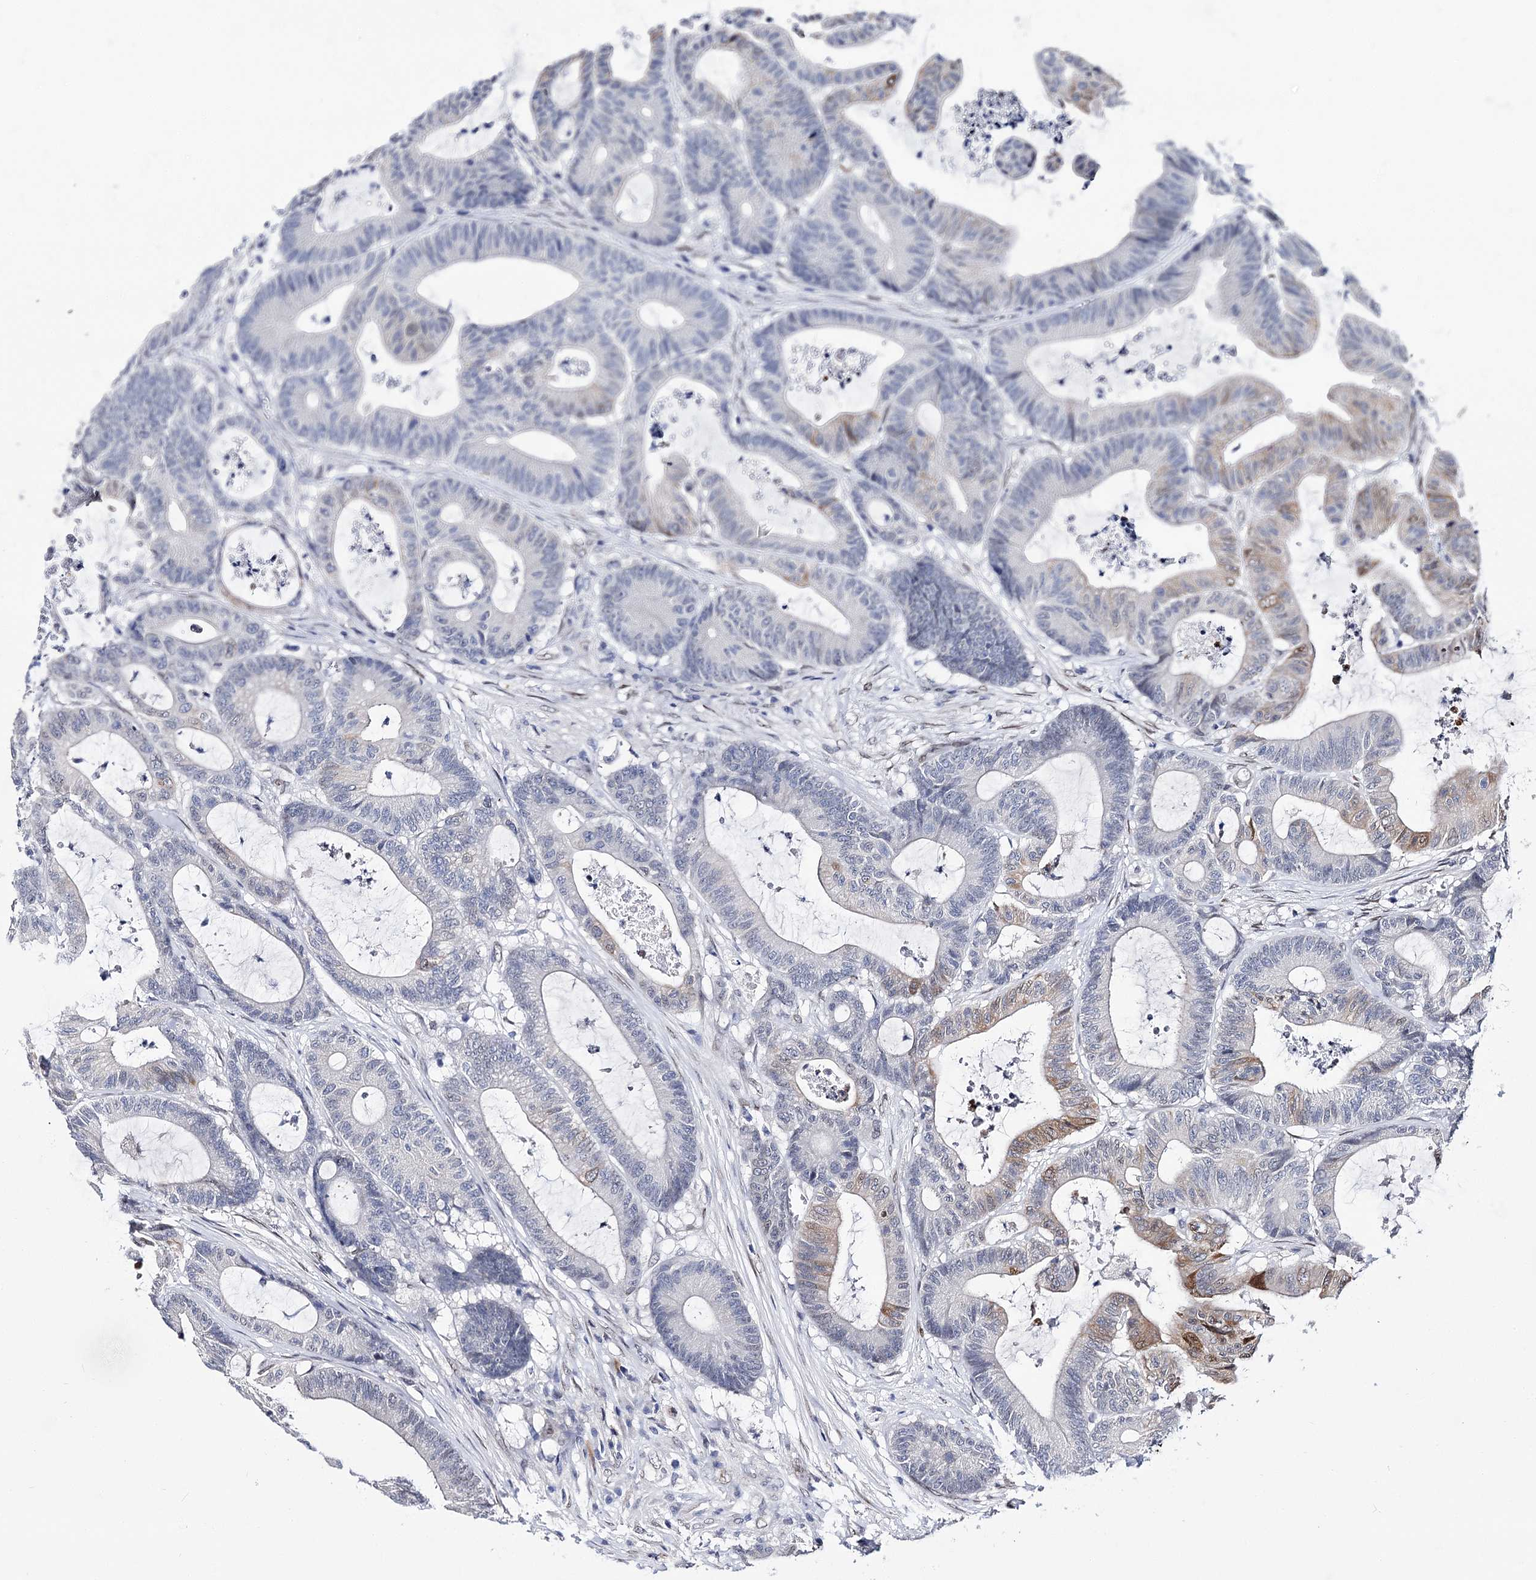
{"staining": {"intensity": "moderate", "quantity": "<25%", "location": "cytoplasmic/membranous"}, "tissue": "colorectal cancer", "cell_type": "Tumor cells", "image_type": "cancer", "snomed": [{"axis": "morphology", "description": "Adenocarcinoma, NOS"}, {"axis": "topography", "description": "Colon"}], "caption": "Immunohistochemical staining of human adenocarcinoma (colorectal) displays moderate cytoplasmic/membranous protein staining in about <25% of tumor cells.", "gene": "TMEM201", "patient": {"sex": "female", "age": 84}}